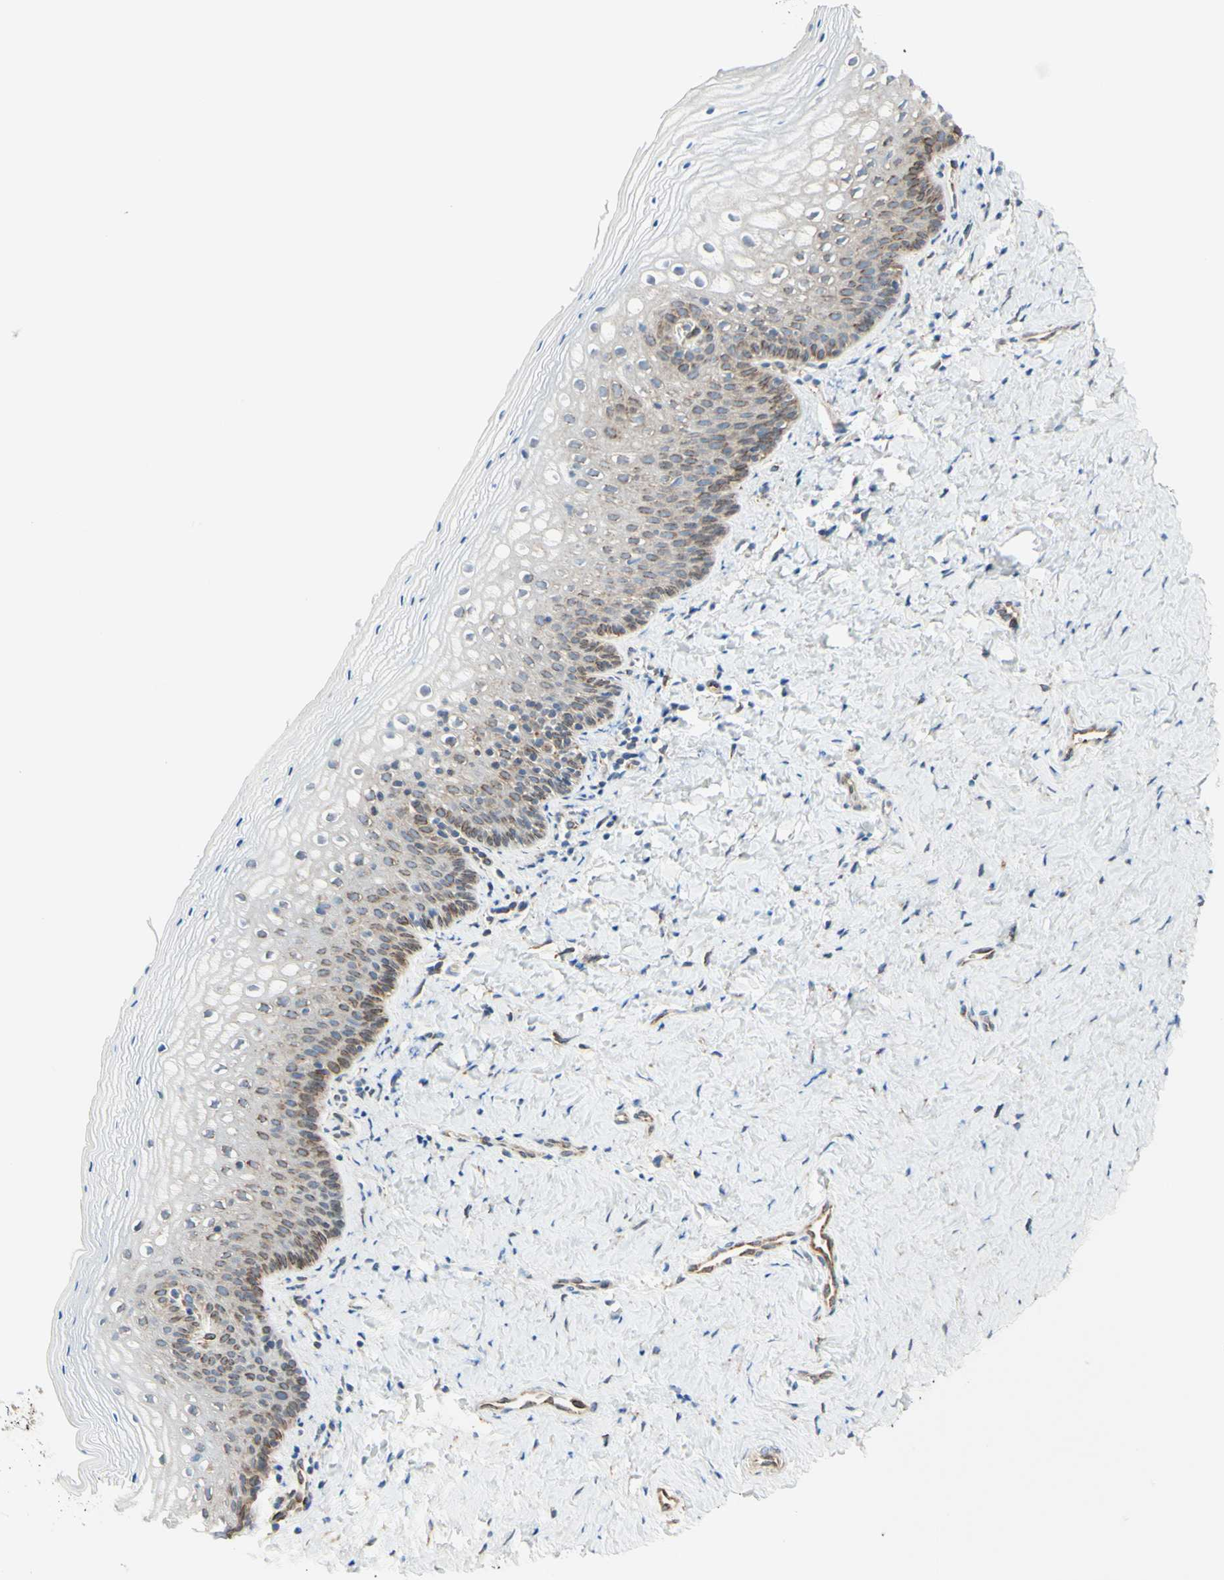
{"staining": {"intensity": "moderate", "quantity": "25%-75%", "location": "cytoplasmic/membranous"}, "tissue": "vagina", "cell_type": "Squamous epithelial cells", "image_type": "normal", "snomed": [{"axis": "morphology", "description": "Normal tissue, NOS"}, {"axis": "topography", "description": "Vagina"}], "caption": "Benign vagina shows moderate cytoplasmic/membranous staining in approximately 25%-75% of squamous epithelial cells, visualized by immunohistochemistry.", "gene": "TRAF2", "patient": {"sex": "female", "age": 44}}